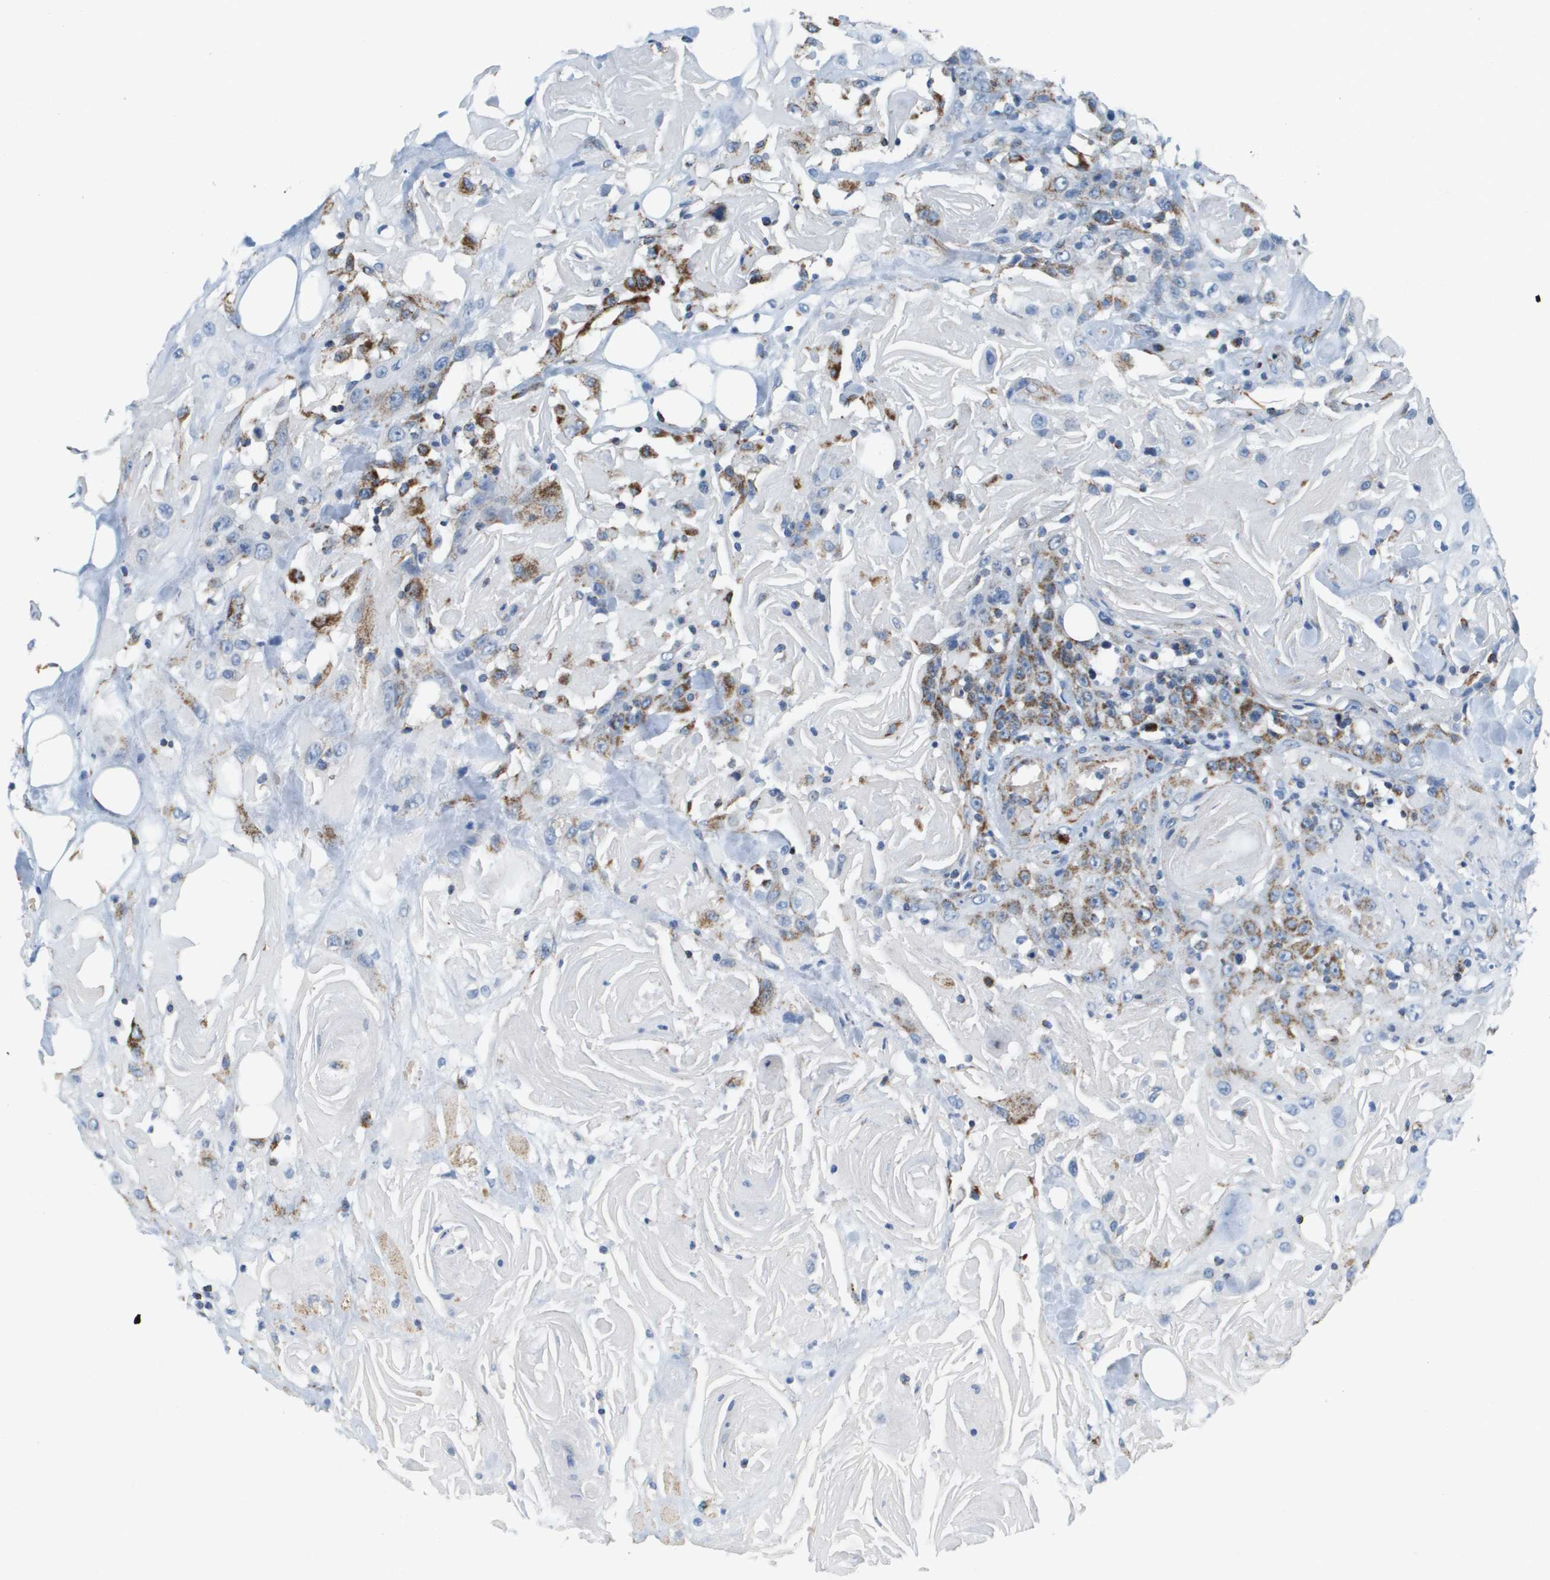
{"staining": {"intensity": "moderate", "quantity": ">75%", "location": "cytoplasmic/membranous"}, "tissue": "head and neck cancer", "cell_type": "Tumor cells", "image_type": "cancer", "snomed": [{"axis": "morphology", "description": "Squamous cell carcinoma, NOS"}, {"axis": "topography", "description": "Head-Neck"}], "caption": "A brown stain shows moderate cytoplasmic/membranous staining of a protein in human head and neck cancer (squamous cell carcinoma) tumor cells.", "gene": "ATP5F1B", "patient": {"sex": "female", "age": 84}}